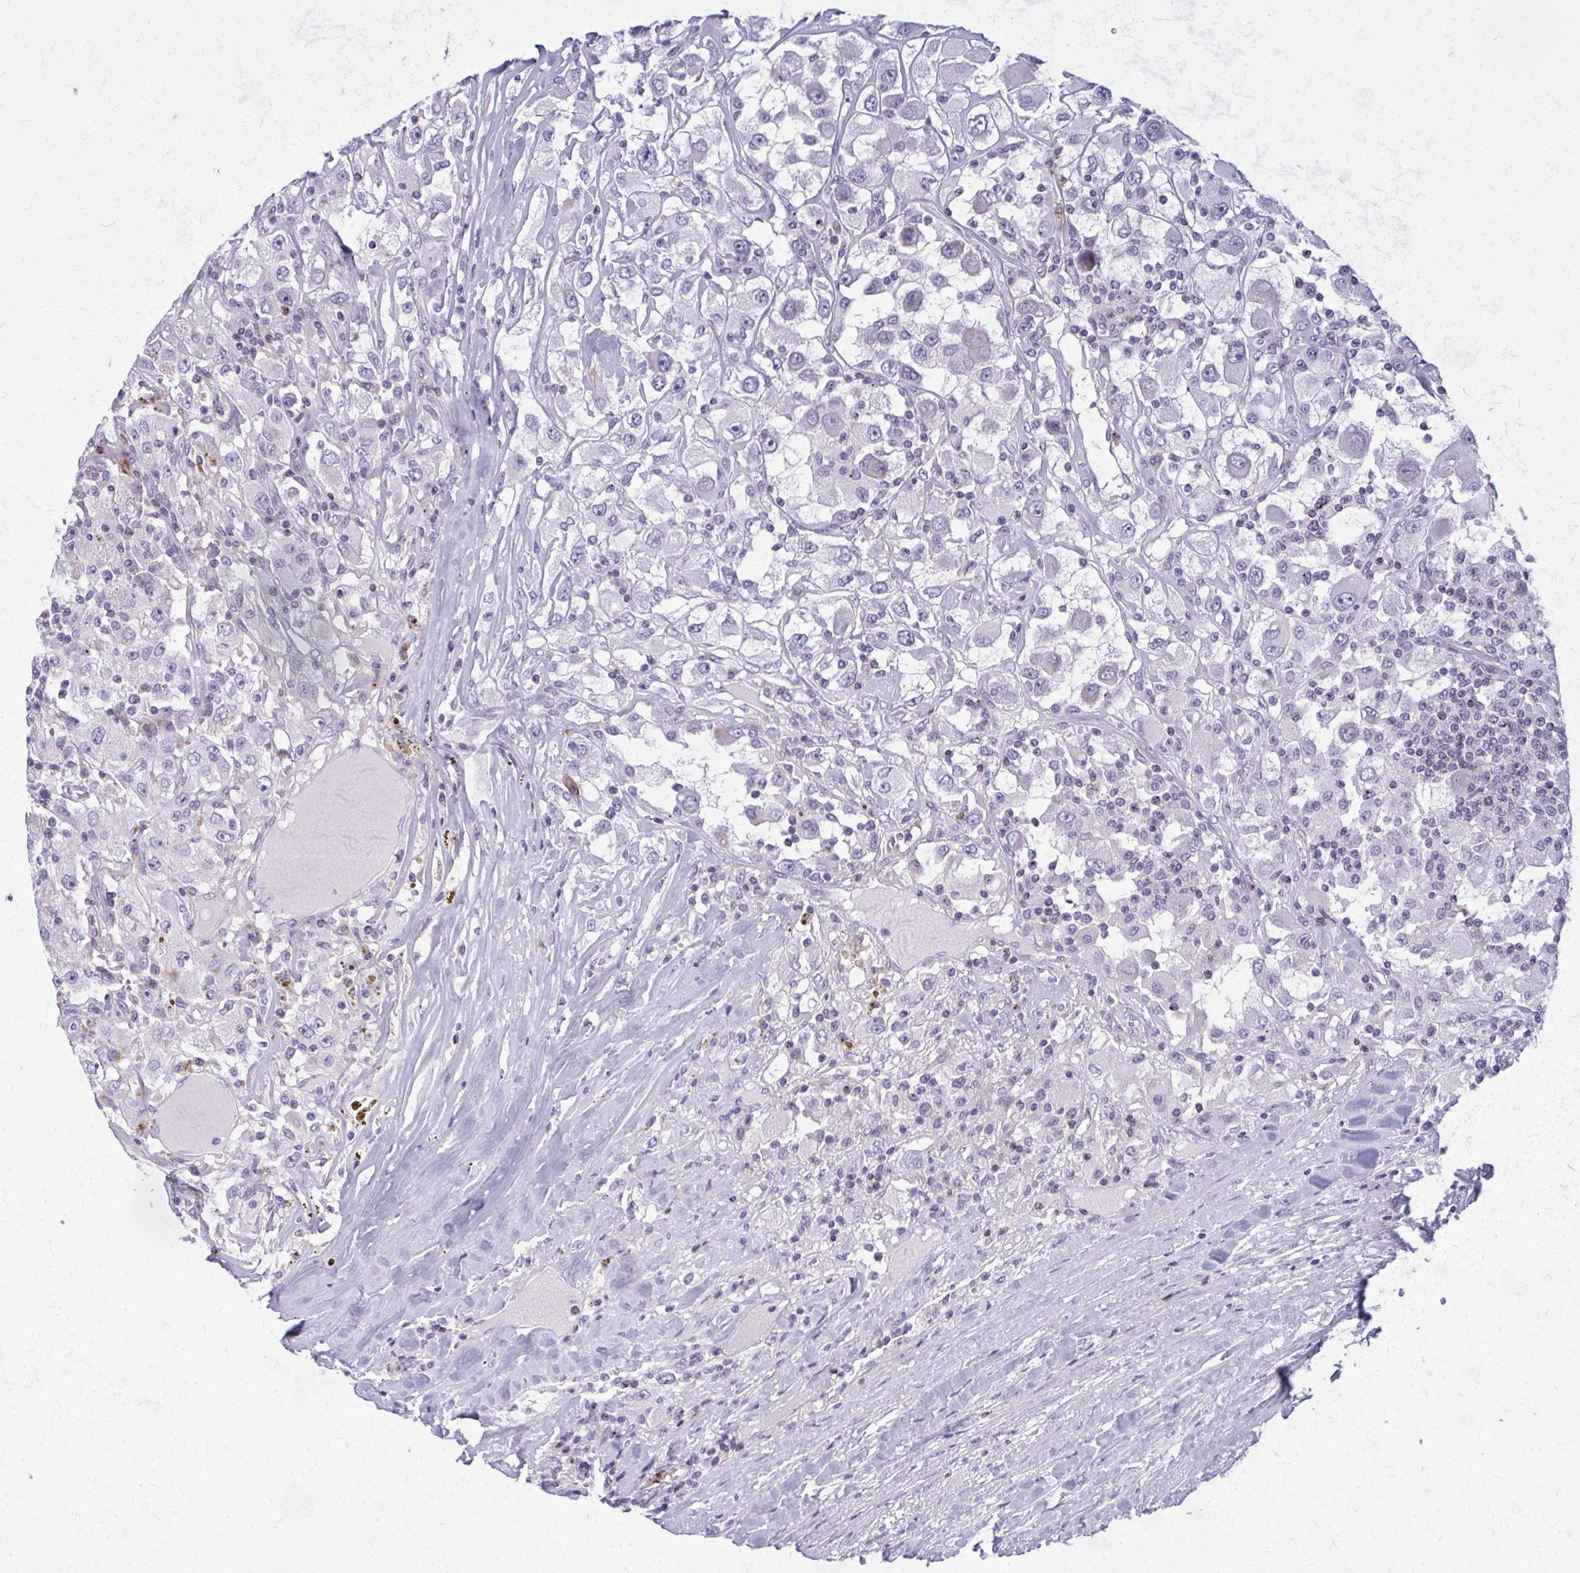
{"staining": {"intensity": "negative", "quantity": "none", "location": "none"}, "tissue": "renal cancer", "cell_type": "Tumor cells", "image_type": "cancer", "snomed": [{"axis": "morphology", "description": "Adenocarcinoma, NOS"}, {"axis": "topography", "description": "Kidney"}], "caption": "The image exhibits no significant positivity in tumor cells of renal adenocarcinoma.", "gene": "PEDS1", "patient": {"sex": "female", "age": 67}}